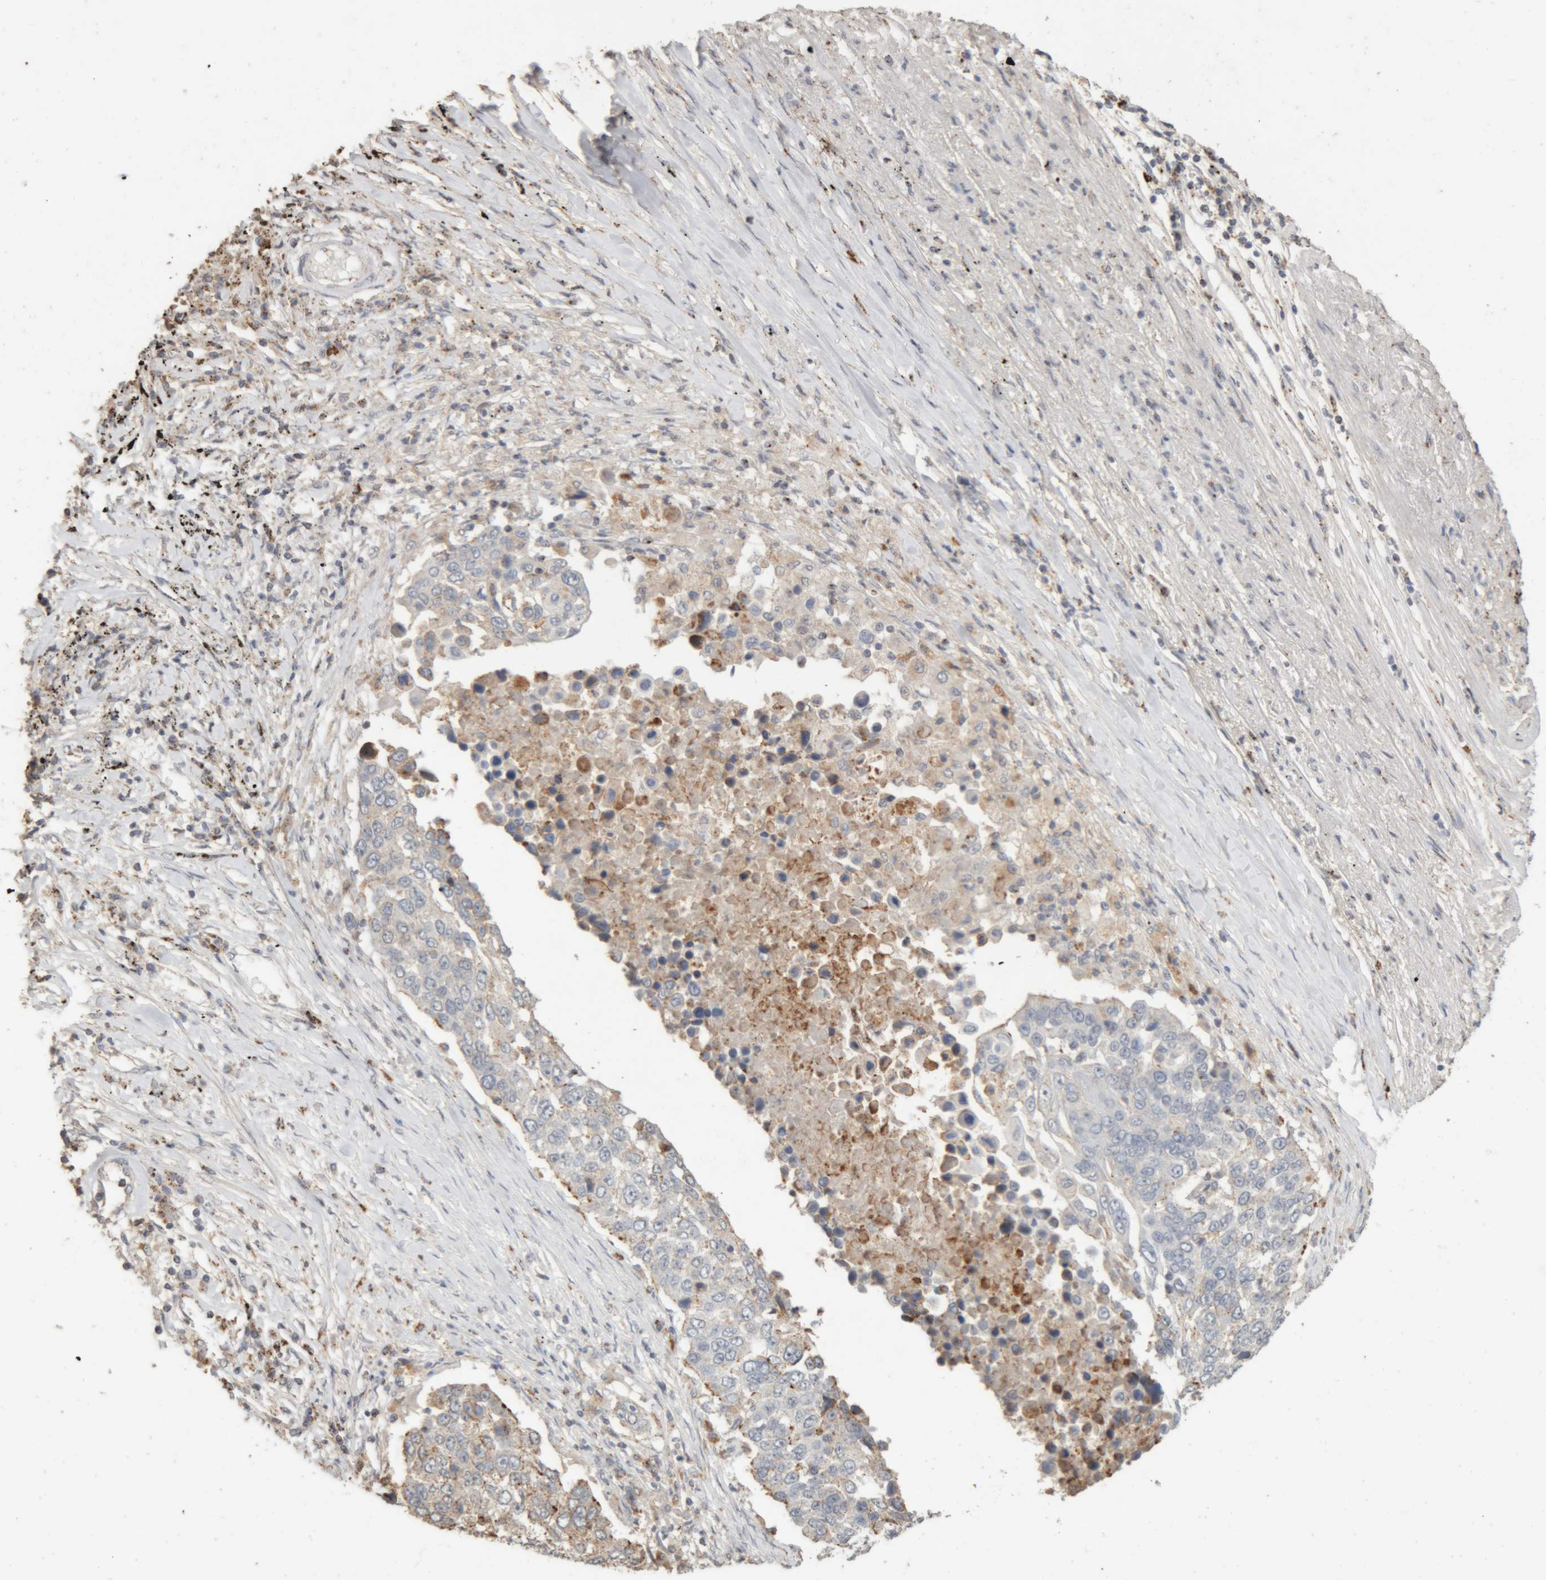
{"staining": {"intensity": "negative", "quantity": "none", "location": "none"}, "tissue": "lung cancer", "cell_type": "Tumor cells", "image_type": "cancer", "snomed": [{"axis": "morphology", "description": "Squamous cell carcinoma, NOS"}, {"axis": "topography", "description": "Lung"}], "caption": "Lung cancer (squamous cell carcinoma) stained for a protein using IHC displays no expression tumor cells.", "gene": "ARSA", "patient": {"sex": "male", "age": 66}}